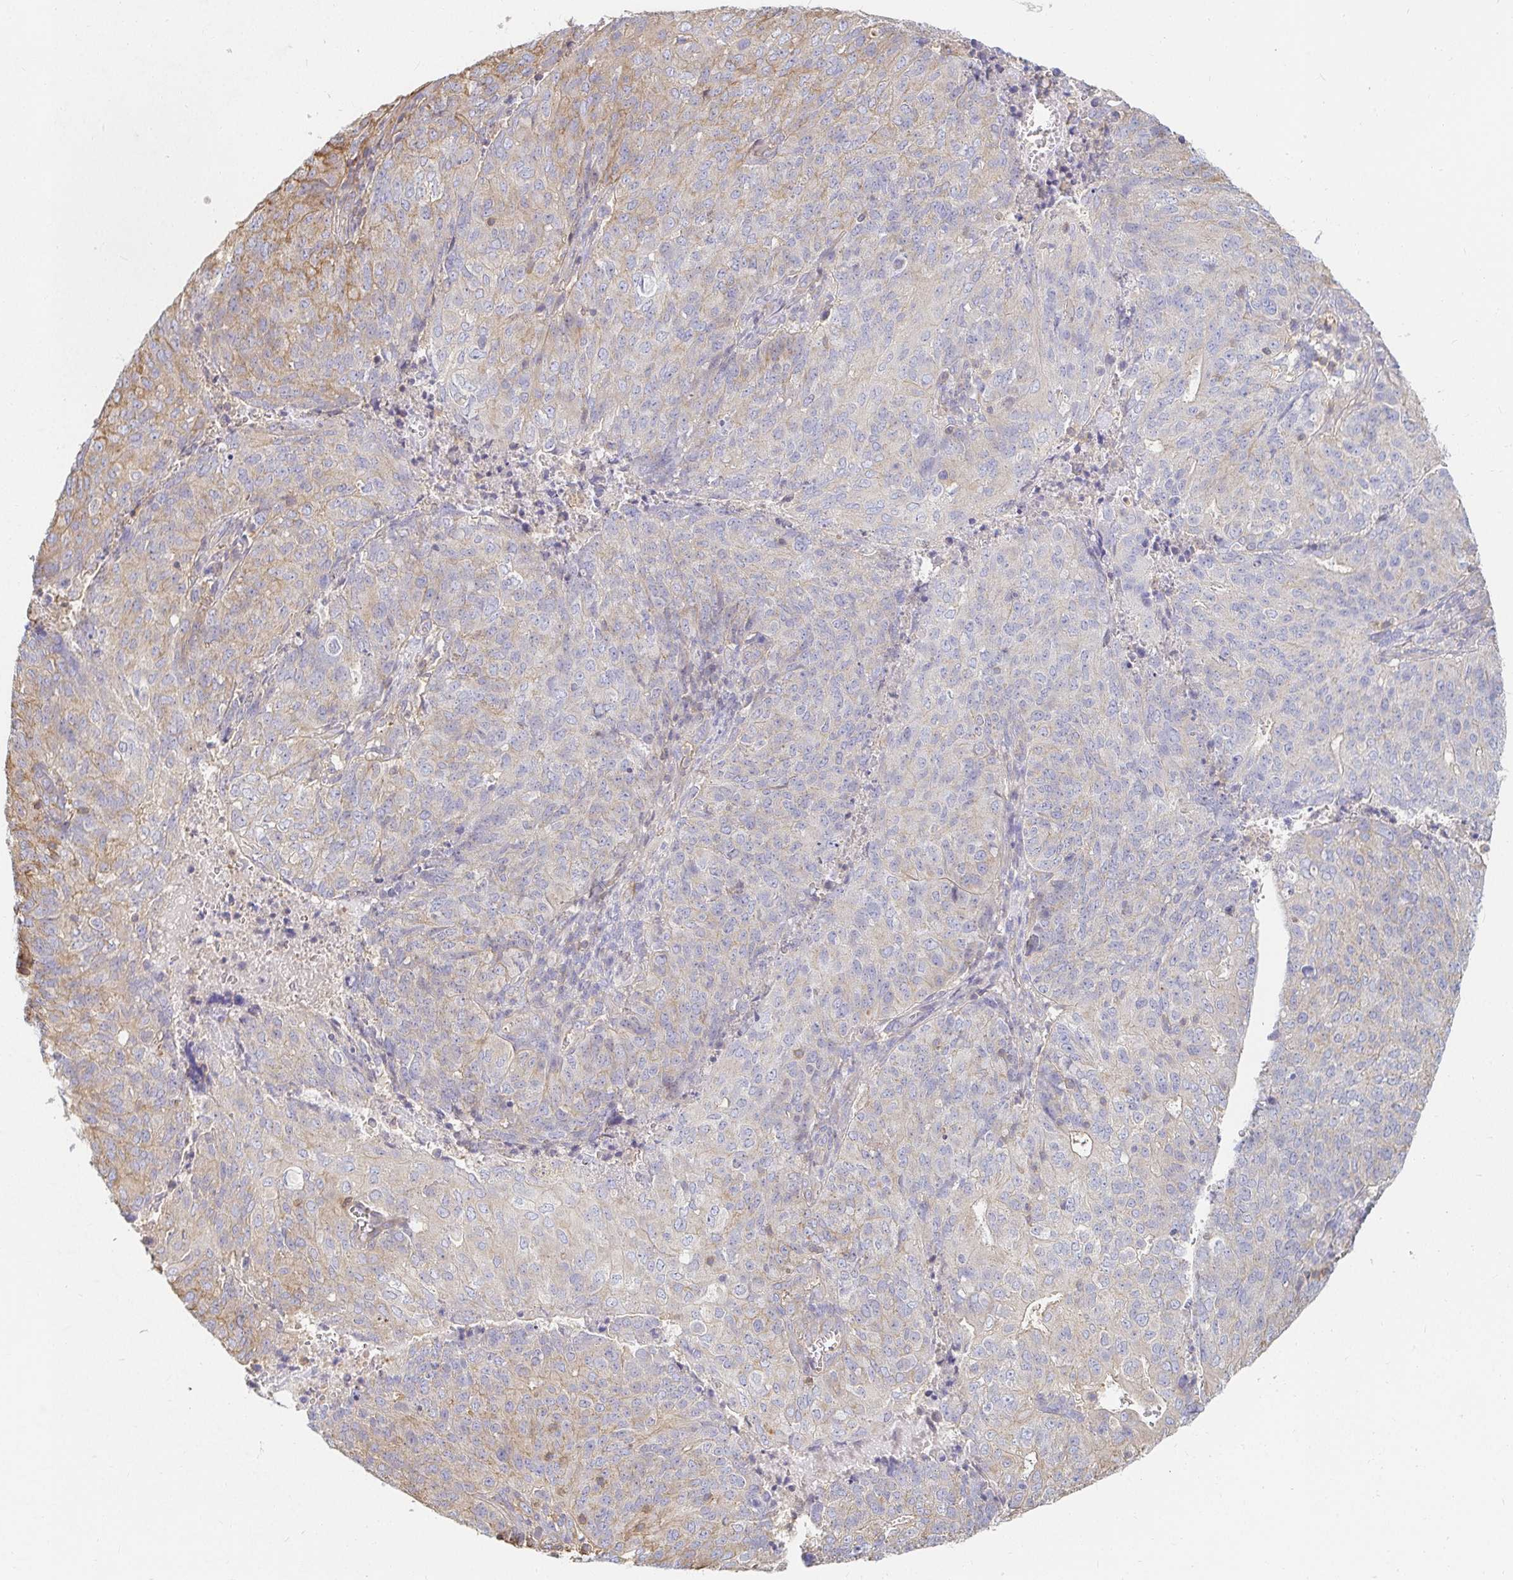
{"staining": {"intensity": "weak", "quantity": "<25%", "location": "cytoplasmic/membranous"}, "tissue": "endometrial cancer", "cell_type": "Tumor cells", "image_type": "cancer", "snomed": [{"axis": "morphology", "description": "Adenocarcinoma, NOS"}, {"axis": "topography", "description": "Endometrium"}], "caption": "High power microscopy micrograph of an IHC histopathology image of endometrial cancer (adenocarcinoma), revealing no significant staining in tumor cells.", "gene": "TSPAN19", "patient": {"sex": "female", "age": 82}}